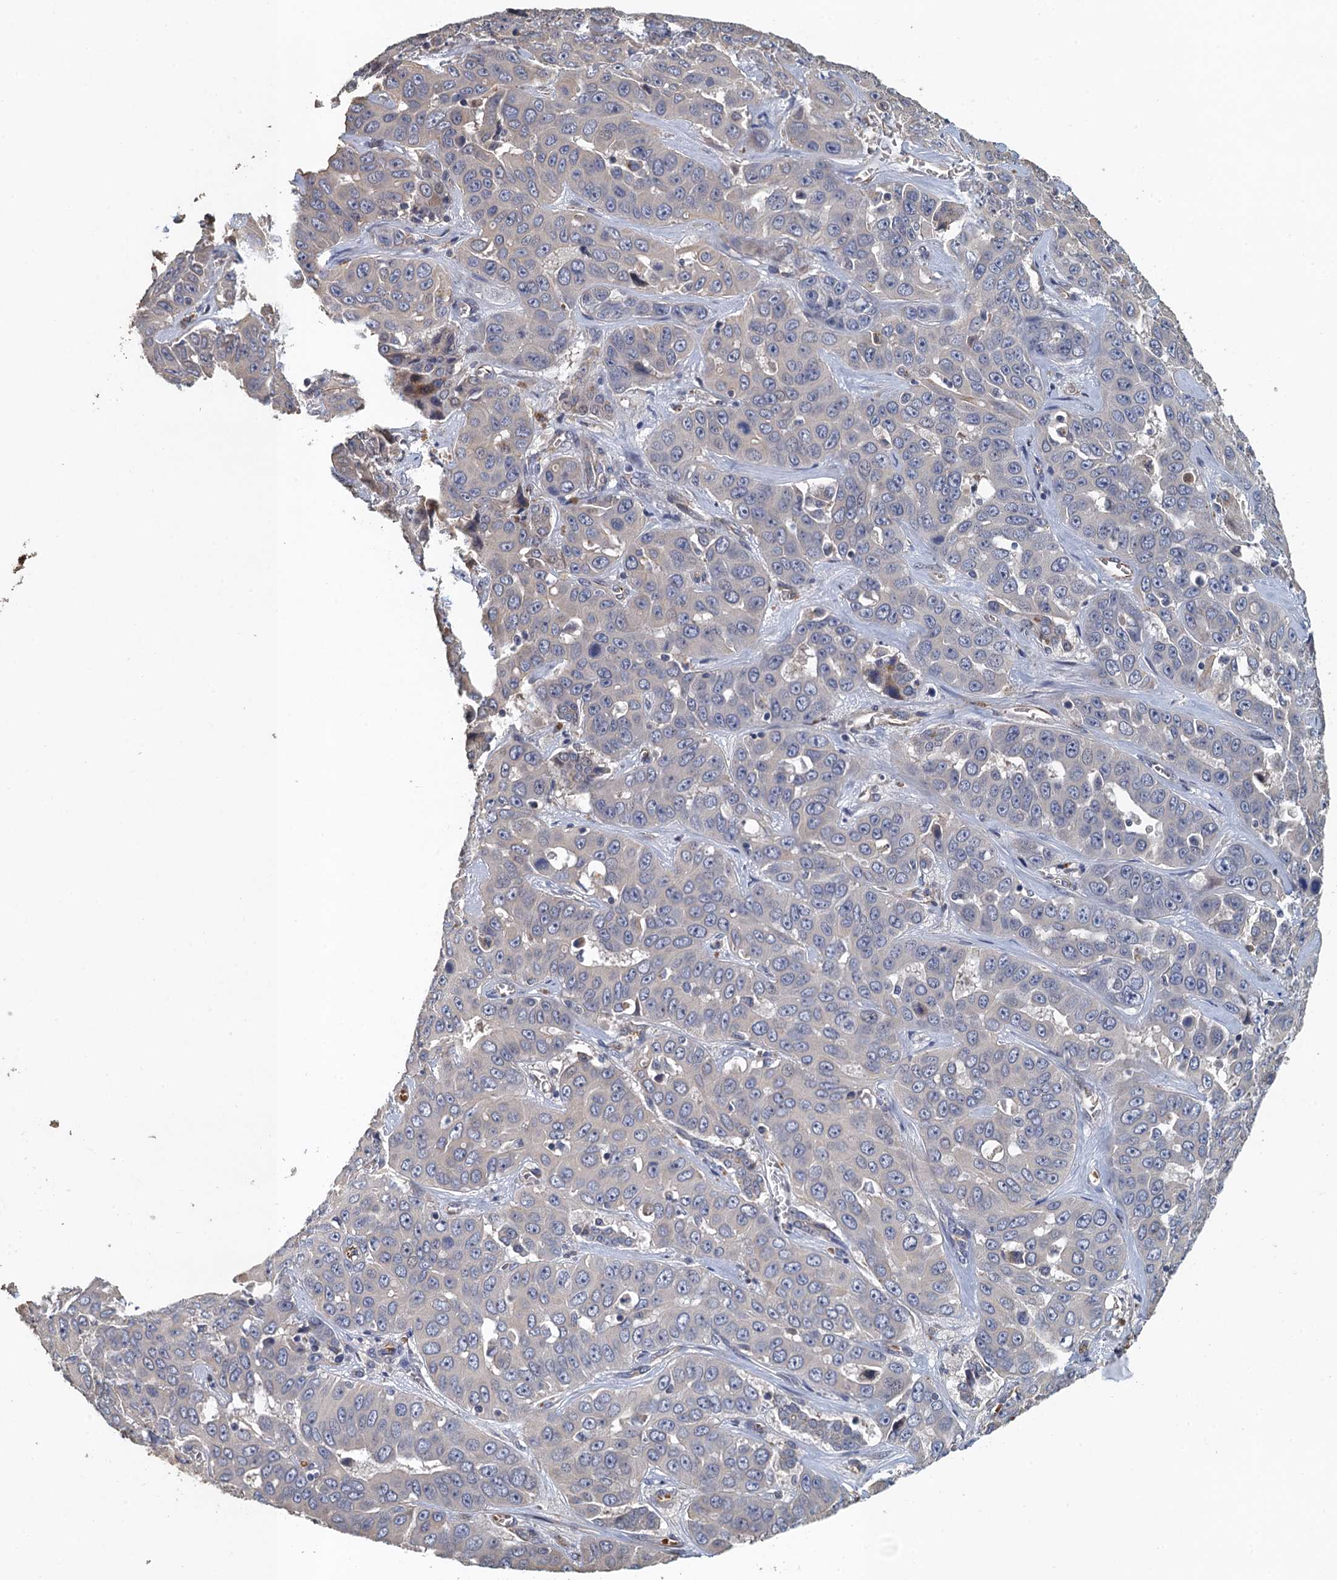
{"staining": {"intensity": "negative", "quantity": "none", "location": "none"}, "tissue": "liver cancer", "cell_type": "Tumor cells", "image_type": "cancer", "snomed": [{"axis": "morphology", "description": "Cholangiocarcinoma"}, {"axis": "topography", "description": "Liver"}], "caption": "The histopathology image exhibits no staining of tumor cells in liver cancer.", "gene": "ACSBG1", "patient": {"sex": "female", "age": 52}}